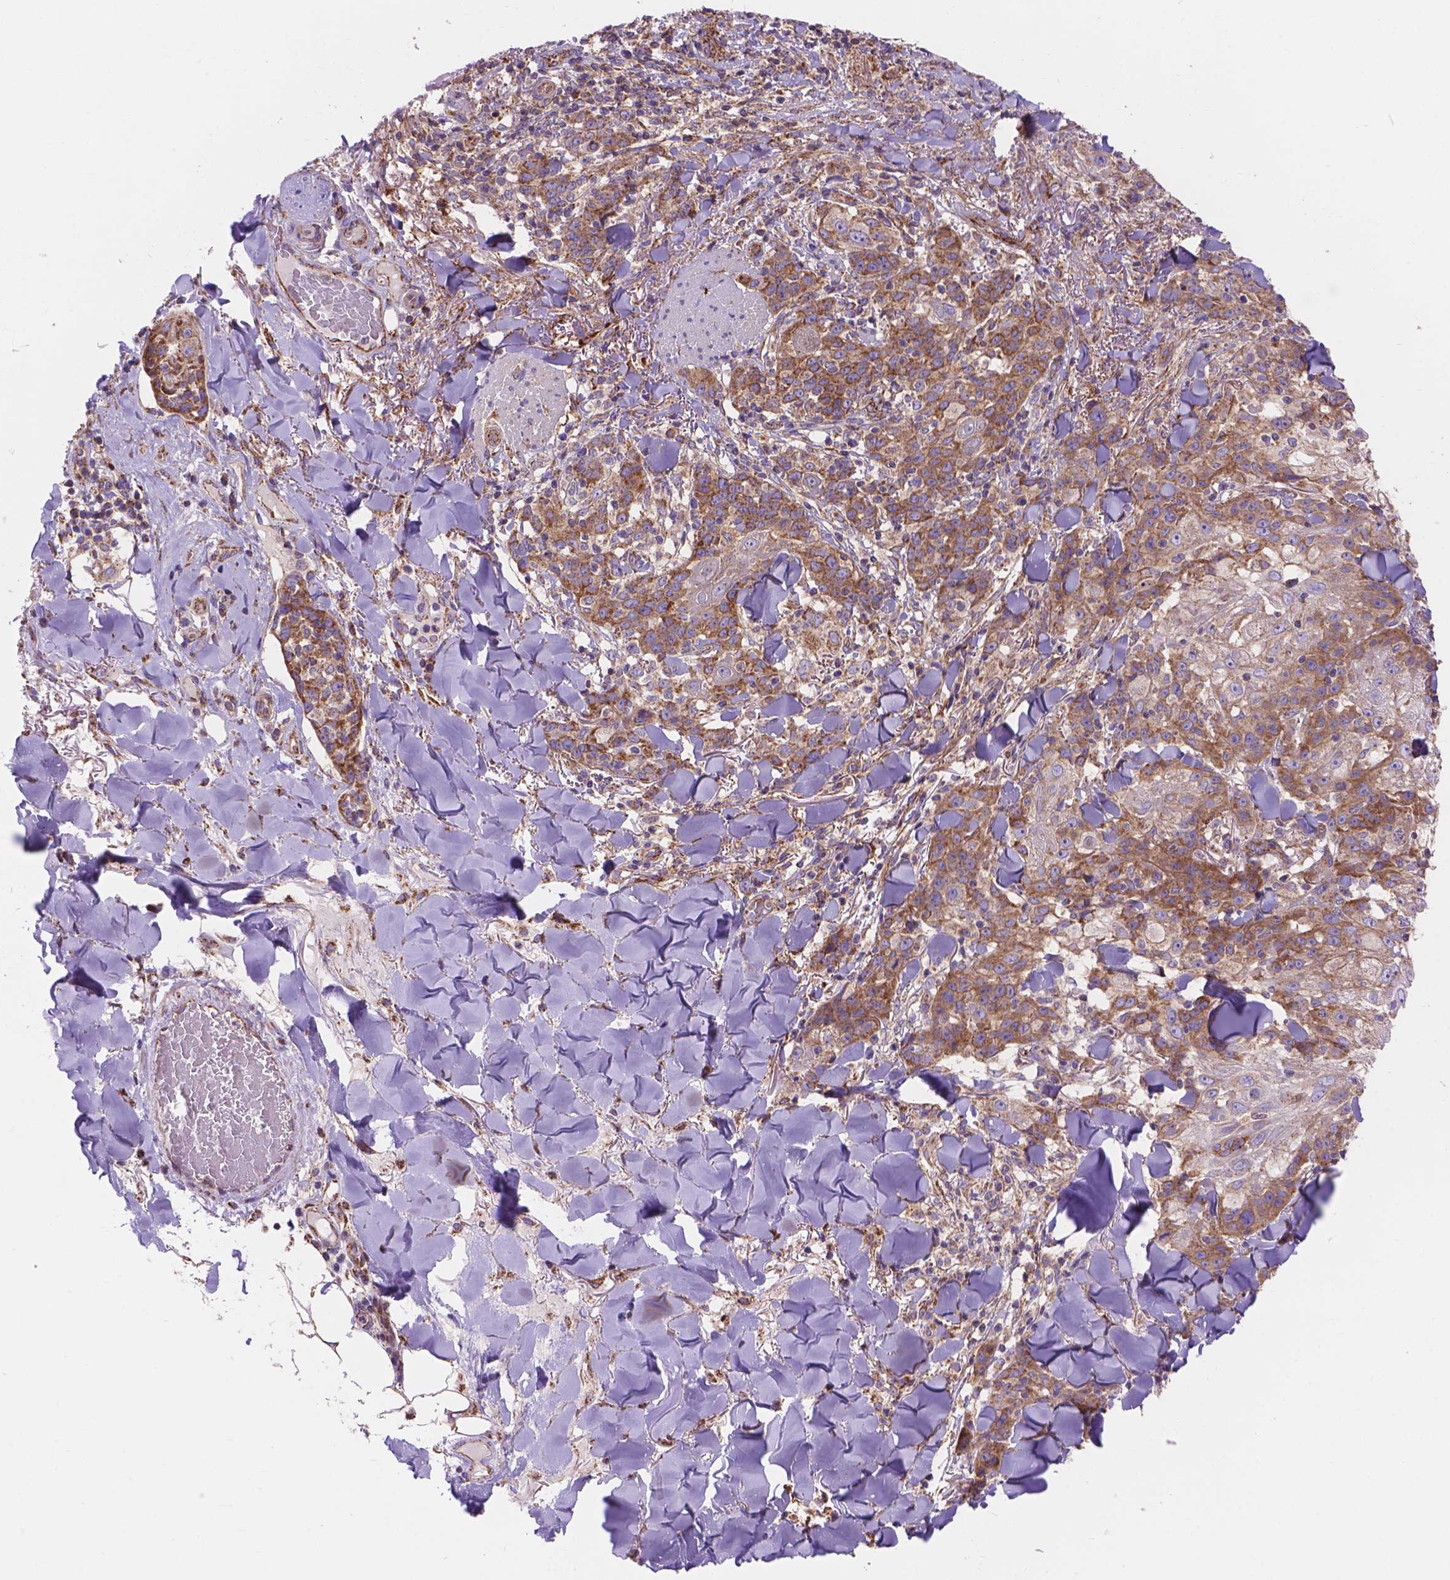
{"staining": {"intensity": "moderate", "quantity": ">75%", "location": "cytoplasmic/membranous"}, "tissue": "skin cancer", "cell_type": "Tumor cells", "image_type": "cancer", "snomed": [{"axis": "morphology", "description": "Normal tissue, NOS"}, {"axis": "morphology", "description": "Squamous cell carcinoma, NOS"}, {"axis": "topography", "description": "Skin"}], "caption": "IHC histopathology image of skin cancer stained for a protein (brown), which exhibits medium levels of moderate cytoplasmic/membranous positivity in about >75% of tumor cells.", "gene": "AK3", "patient": {"sex": "female", "age": 83}}